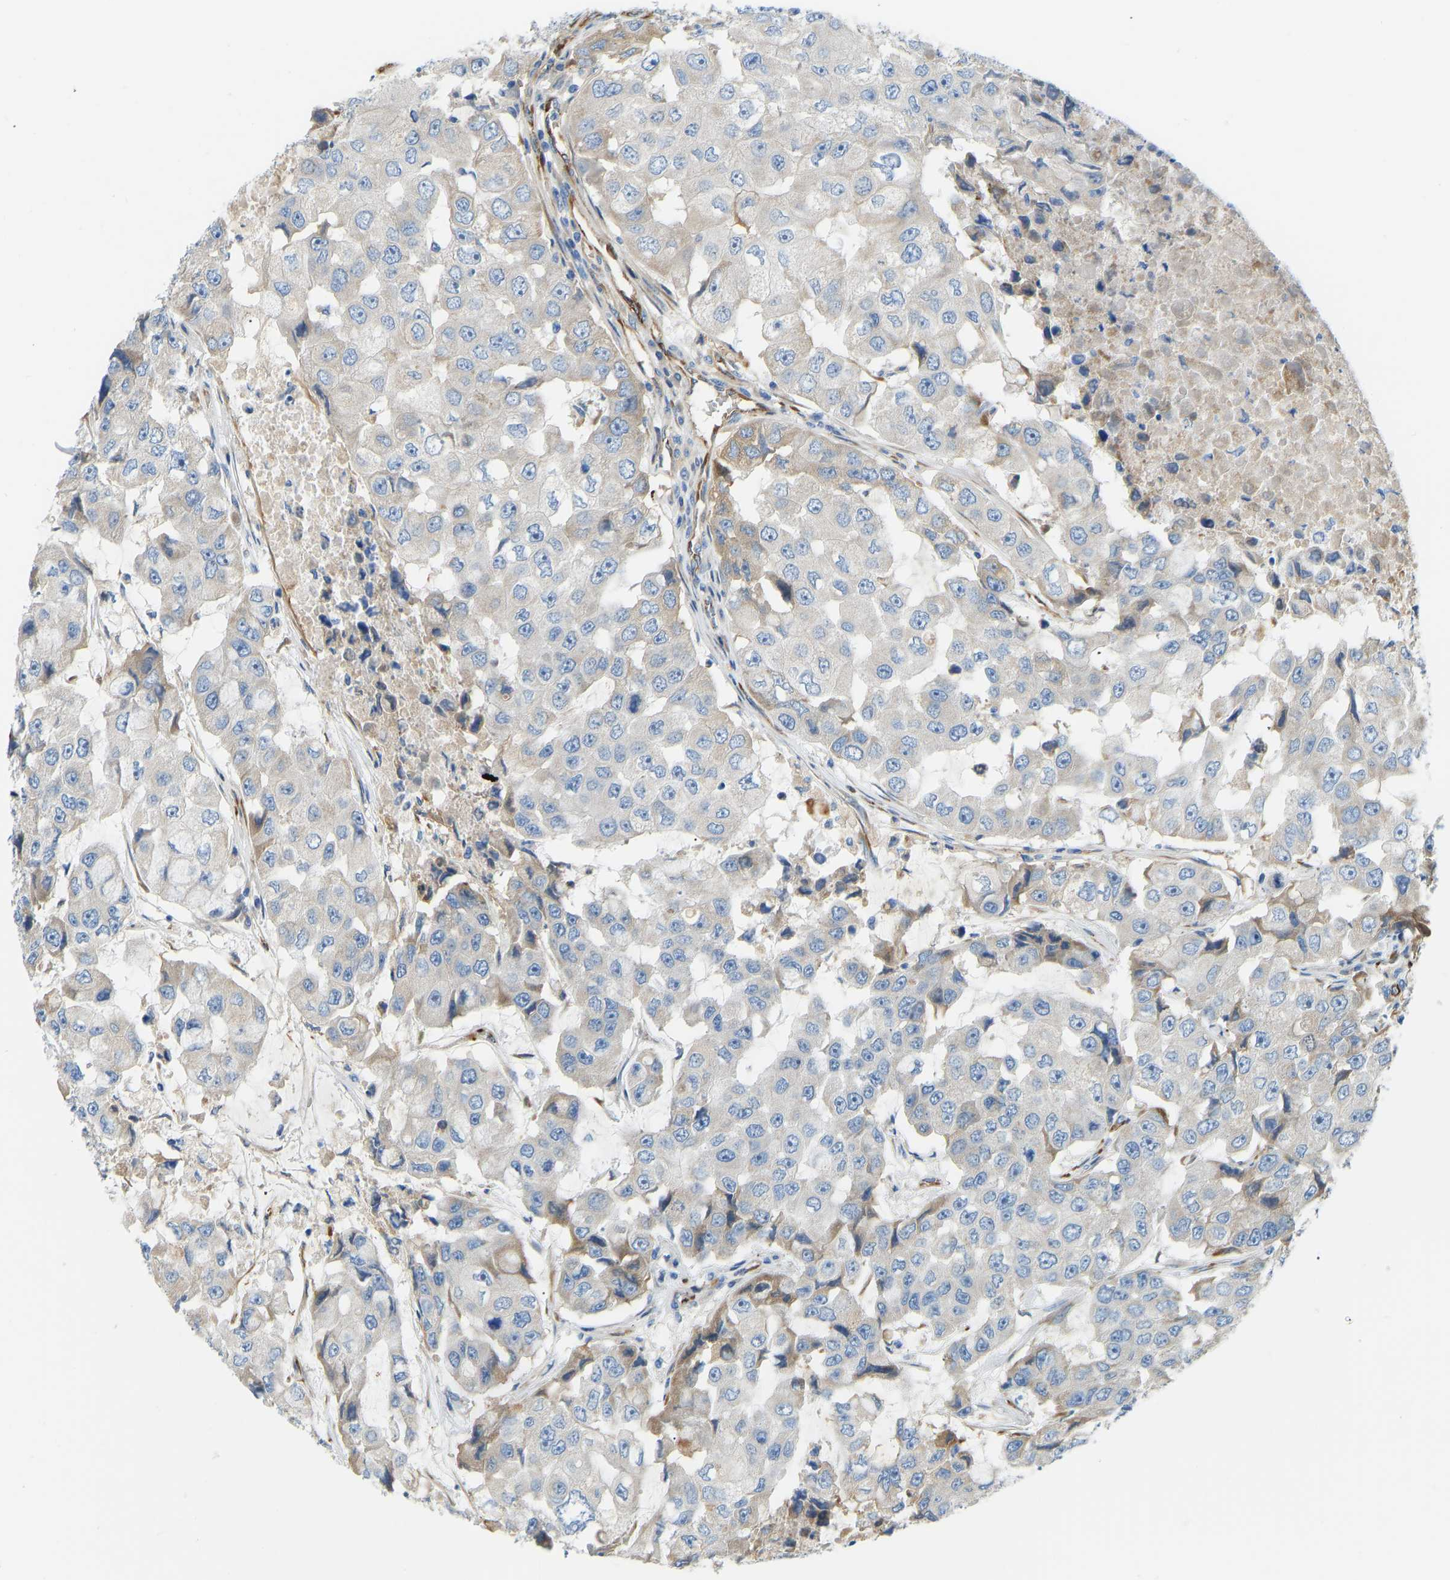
{"staining": {"intensity": "weak", "quantity": "<25%", "location": "cytoplasmic/membranous"}, "tissue": "breast cancer", "cell_type": "Tumor cells", "image_type": "cancer", "snomed": [{"axis": "morphology", "description": "Duct carcinoma"}, {"axis": "topography", "description": "Breast"}], "caption": "An immunohistochemistry photomicrograph of breast intraductal carcinoma is shown. There is no staining in tumor cells of breast intraductal carcinoma.", "gene": "COL15A1", "patient": {"sex": "female", "age": 27}}